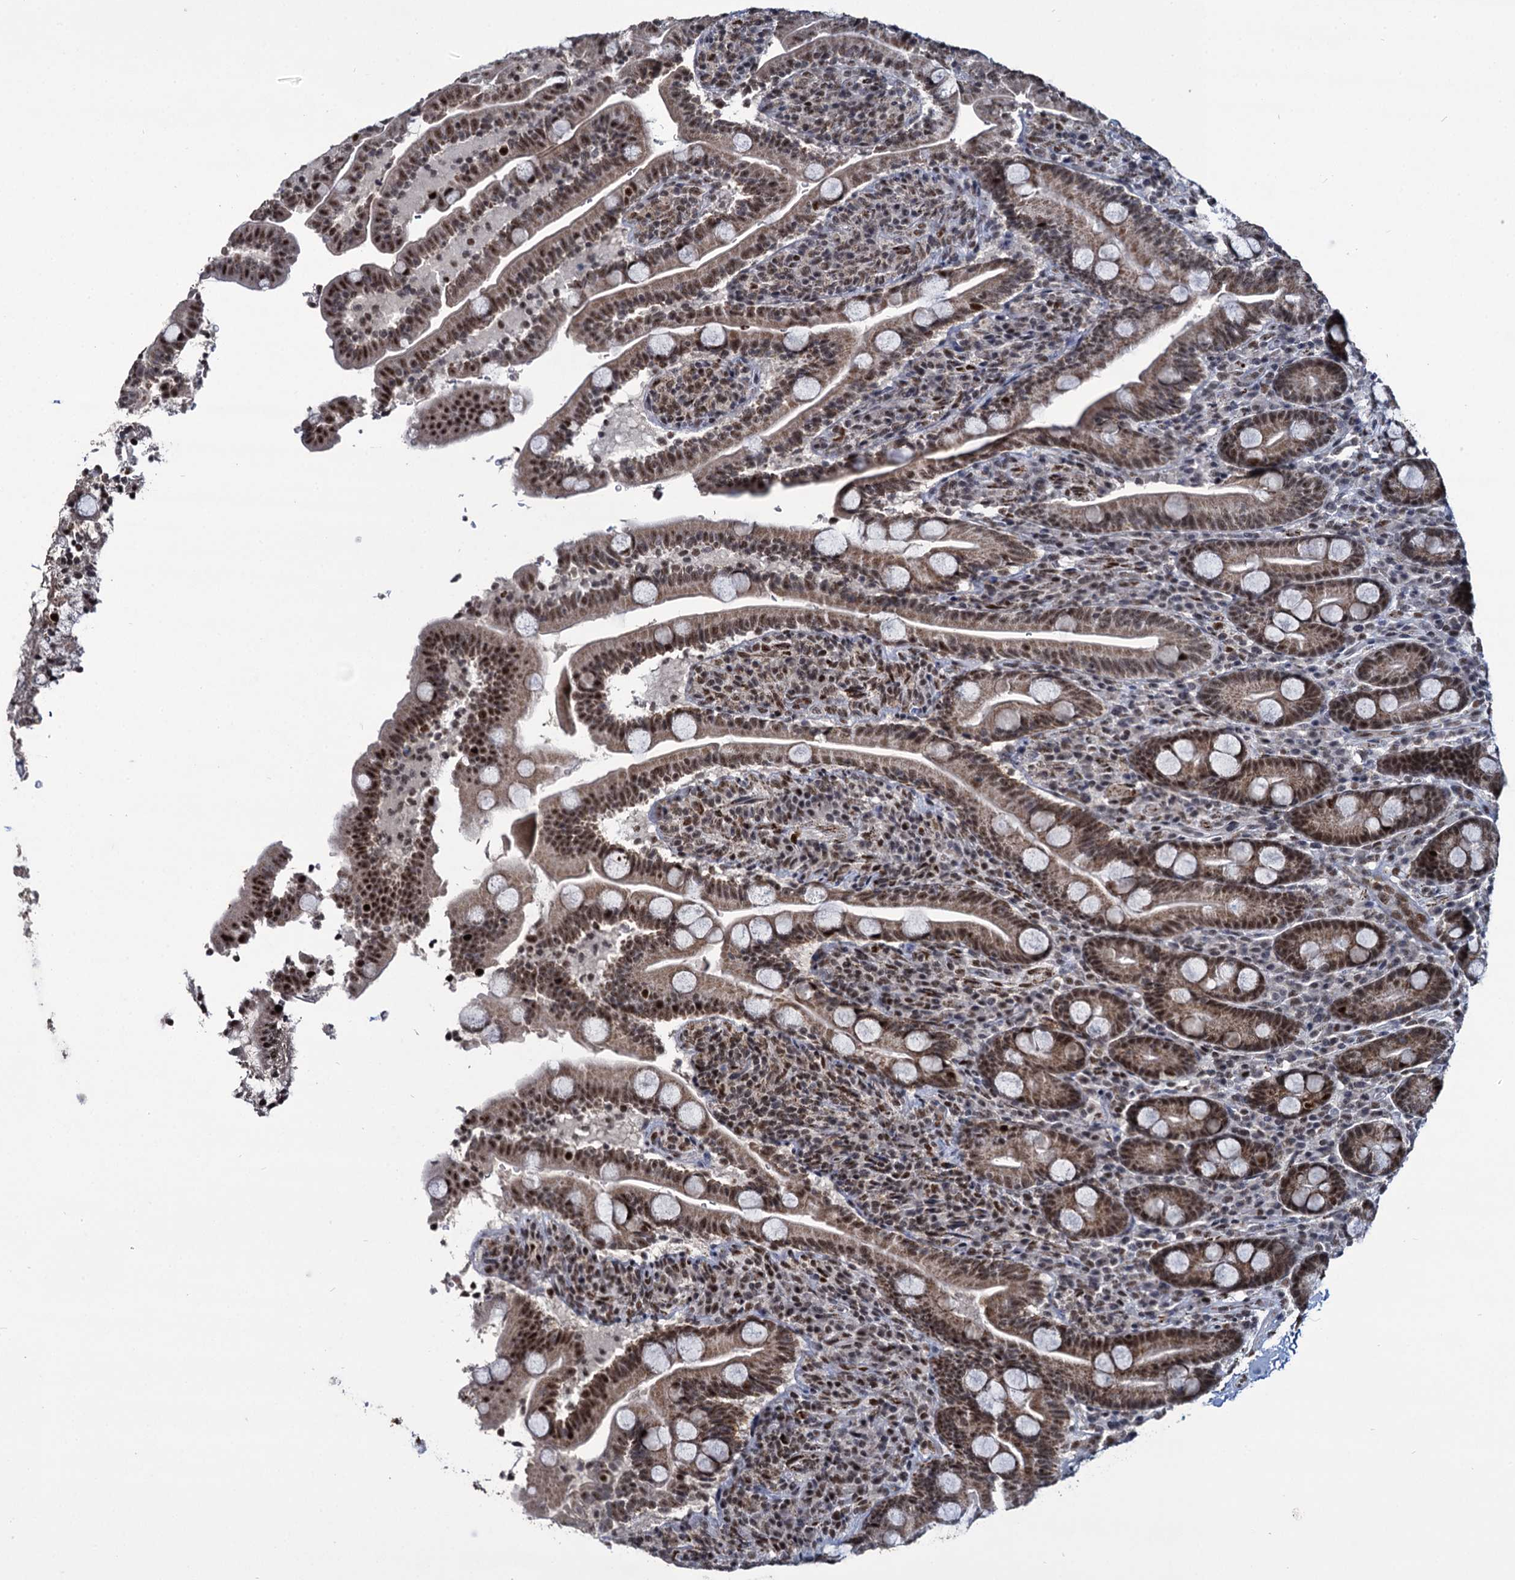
{"staining": {"intensity": "moderate", "quantity": ">75%", "location": "cytoplasmic/membranous,nuclear"}, "tissue": "duodenum", "cell_type": "Glandular cells", "image_type": "normal", "snomed": [{"axis": "morphology", "description": "Normal tissue, NOS"}, {"axis": "topography", "description": "Duodenum"}], "caption": "Immunohistochemistry (DAB (3,3'-diaminobenzidine)) staining of benign duodenum shows moderate cytoplasmic/membranous,nuclear protein positivity in approximately >75% of glandular cells.", "gene": "RPUSD4", "patient": {"sex": "male", "age": 35}}